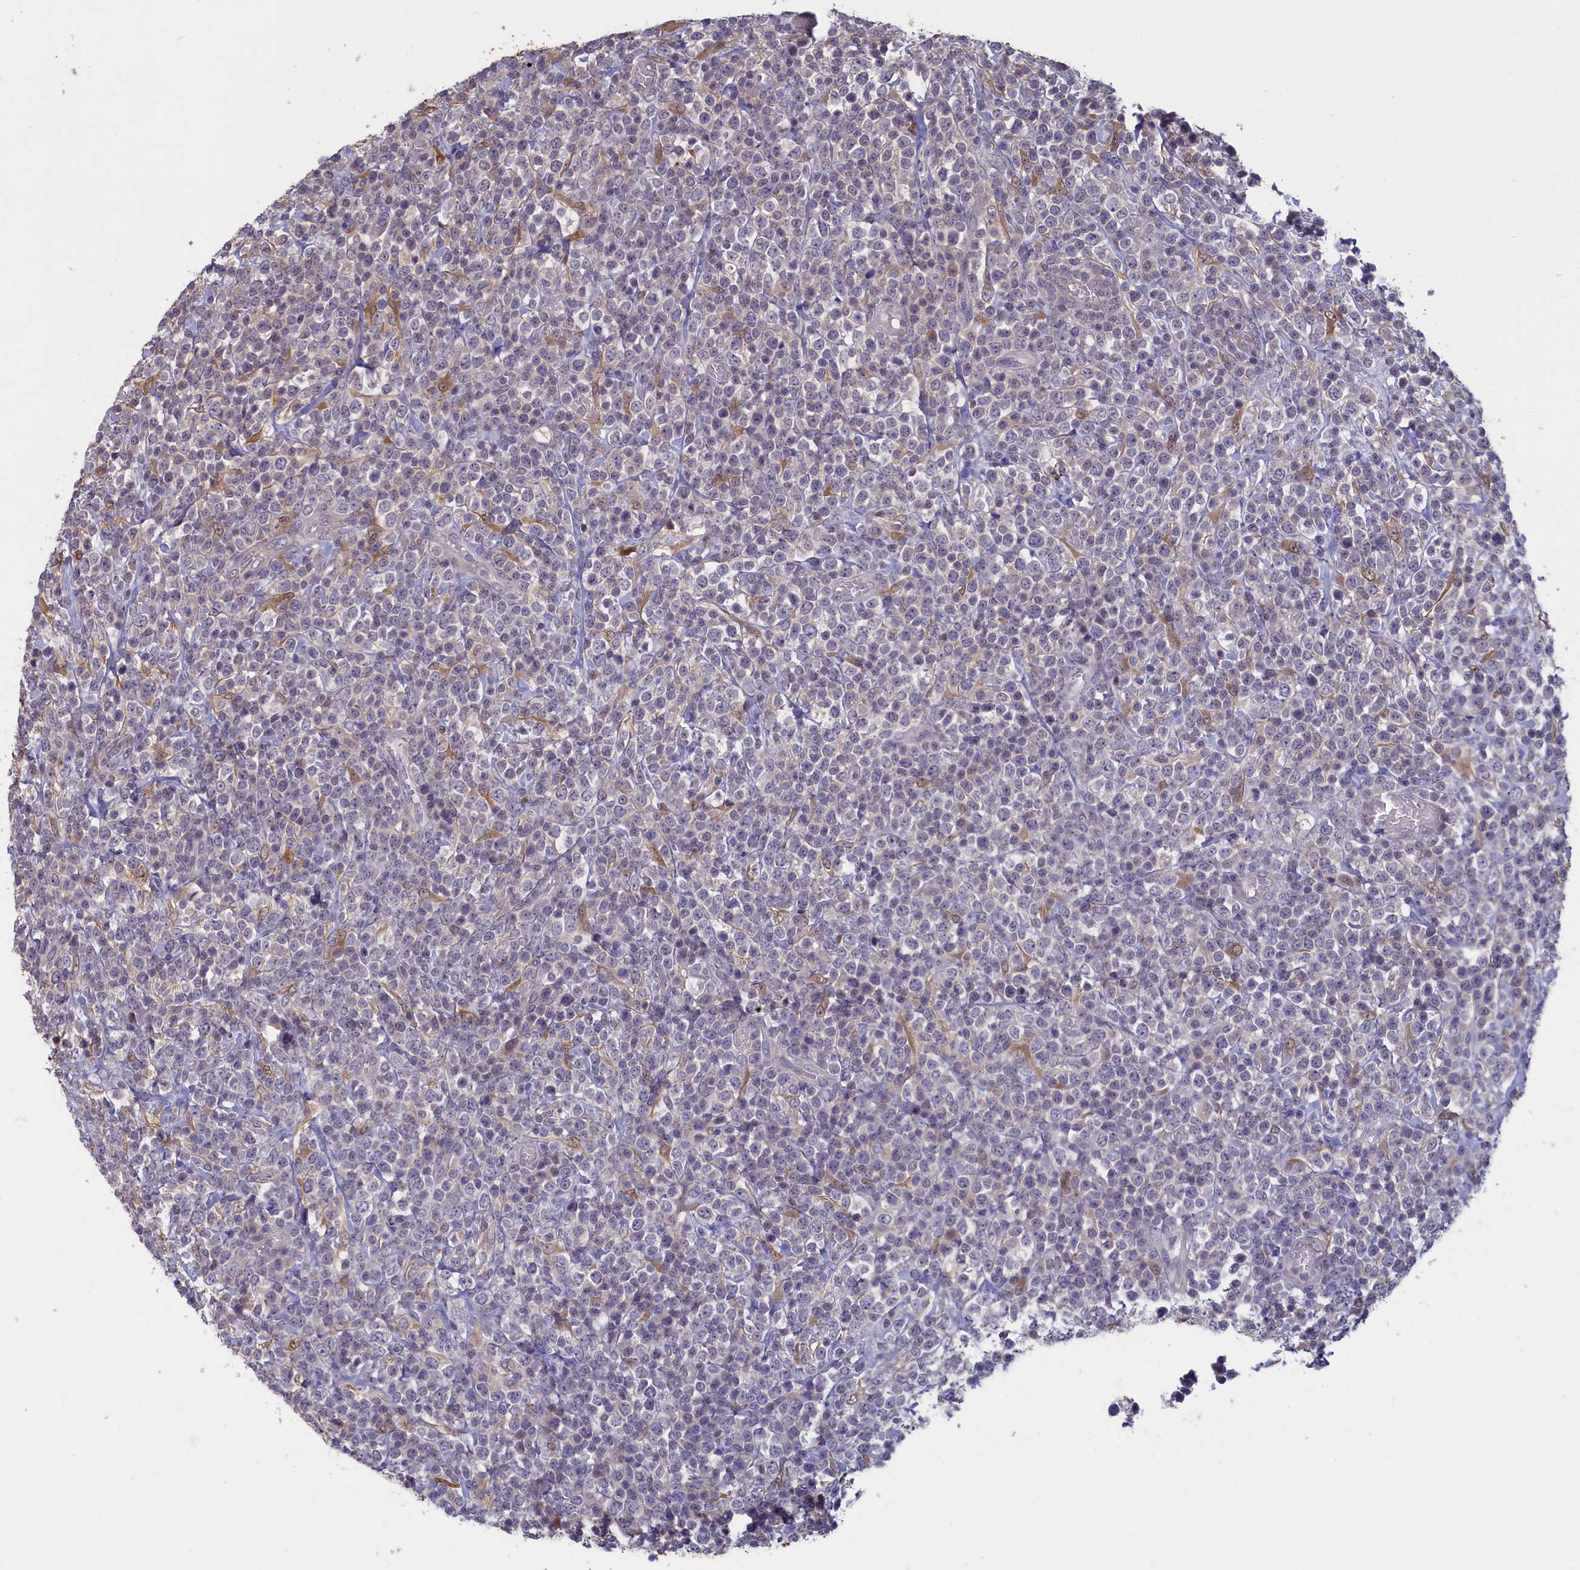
{"staining": {"intensity": "moderate", "quantity": "<25%", "location": "cytoplasmic/membranous,nuclear"}, "tissue": "lymphoma", "cell_type": "Tumor cells", "image_type": "cancer", "snomed": [{"axis": "morphology", "description": "Malignant lymphoma, non-Hodgkin's type, High grade"}, {"axis": "topography", "description": "Colon"}], "caption": "Immunohistochemistry micrograph of neoplastic tissue: lymphoma stained using immunohistochemistry demonstrates low levels of moderate protein expression localized specifically in the cytoplasmic/membranous and nuclear of tumor cells, appearing as a cytoplasmic/membranous and nuclear brown color.", "gene": "UCHL3", "patient": {"sex": "female", "age": 53}}